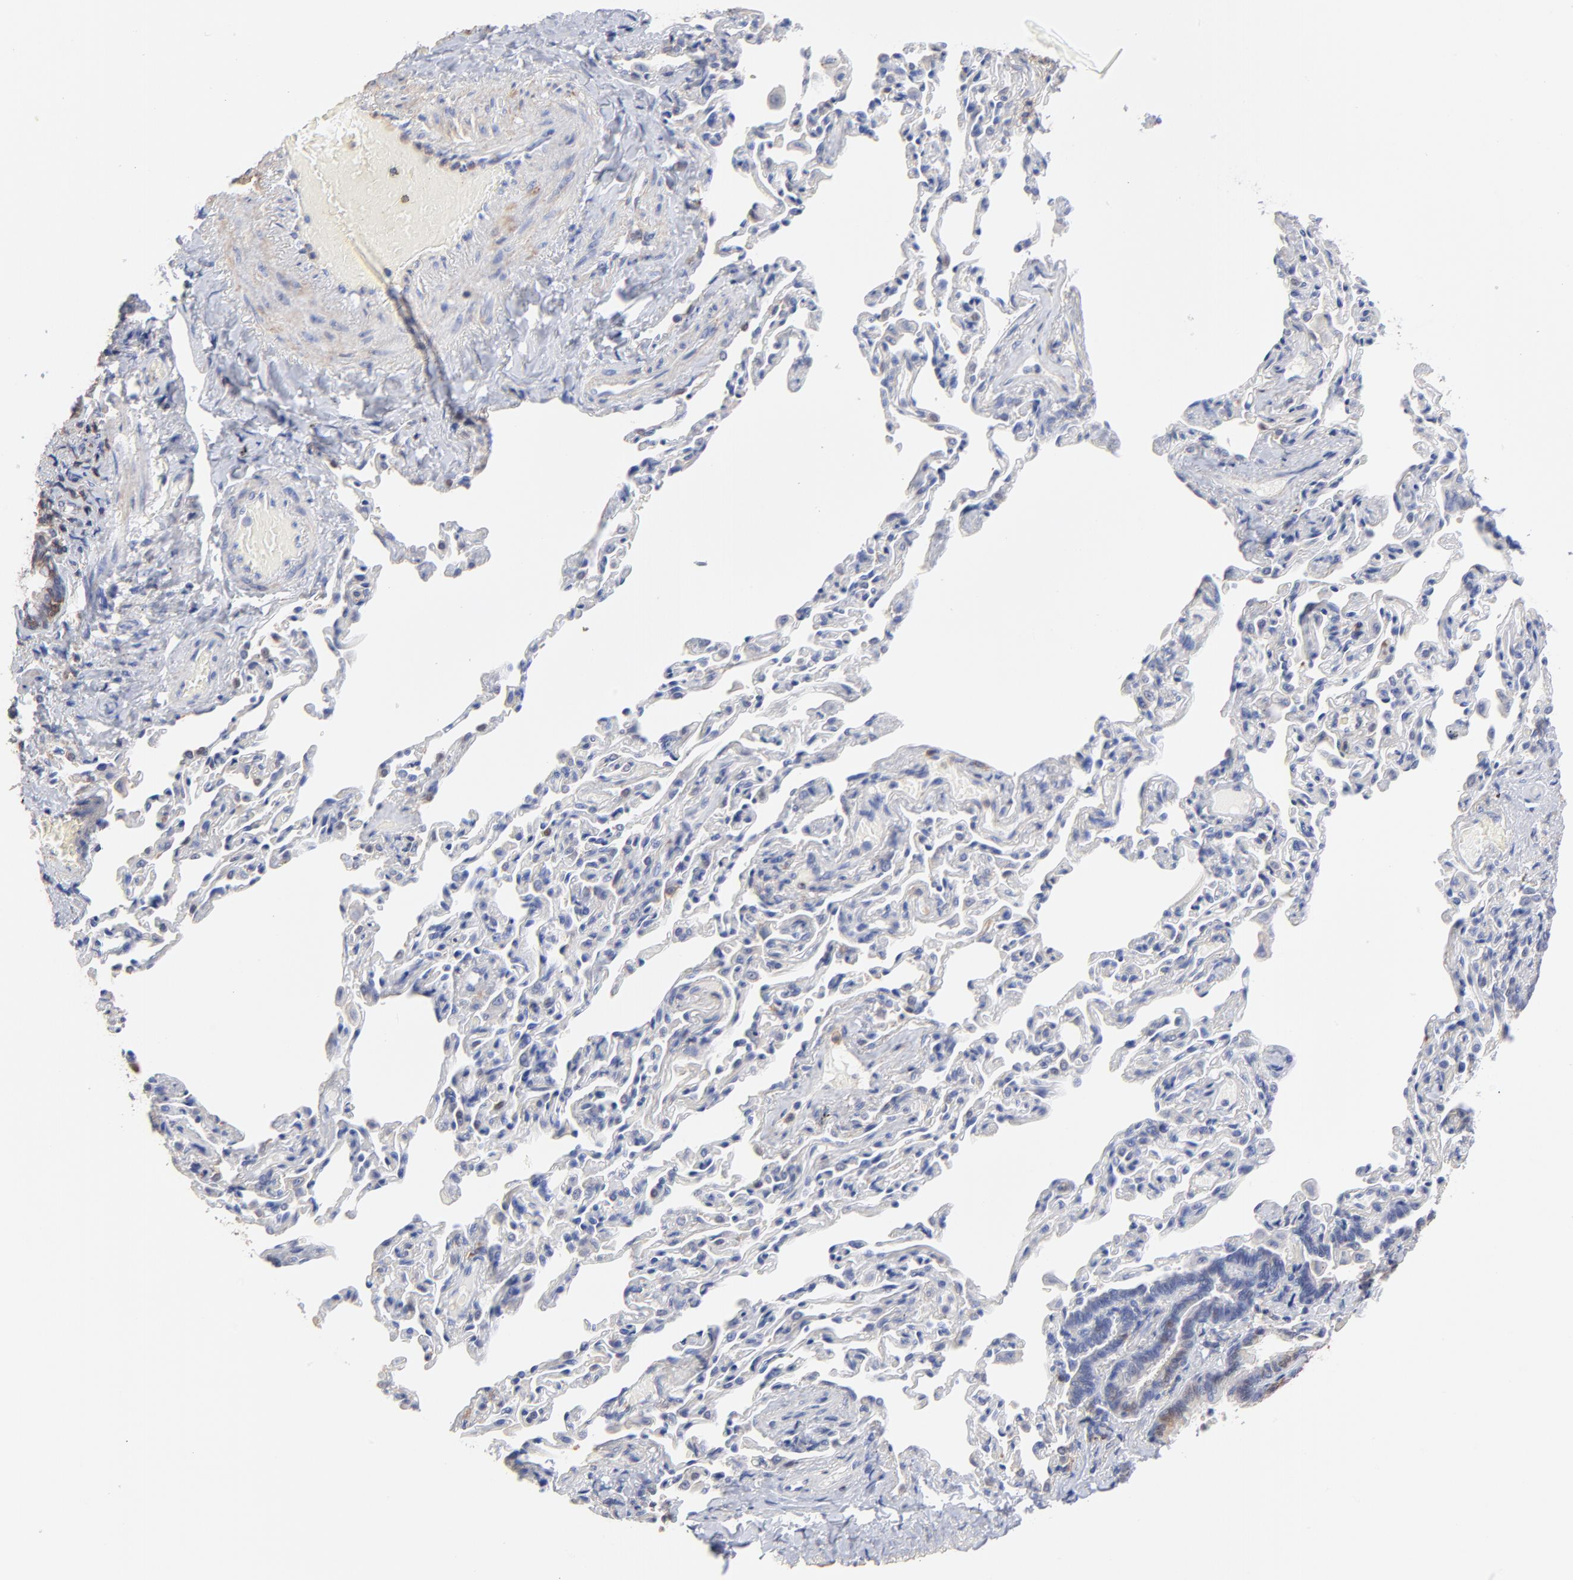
{"staining": {"intensity": "negative", "quantity": "none", "location": "none"}, "tissue": "bronchus", "cell_type": "Respiratory epithelial cells", "image_type": "normal", "snomed": [{"axis": "morphology", "description": "Normal tissue, NOS"}, {"axis": "topography", "description": "Lung"}], "caption": "Immunohistochemistry histopathology image of unremarkable bronchus: human bronchus stained with DAB demonstrates no significant protein staining in respiratory epithelial cells.", "gene": "ASL", "patient": {"sex": "male", "age": 64}}